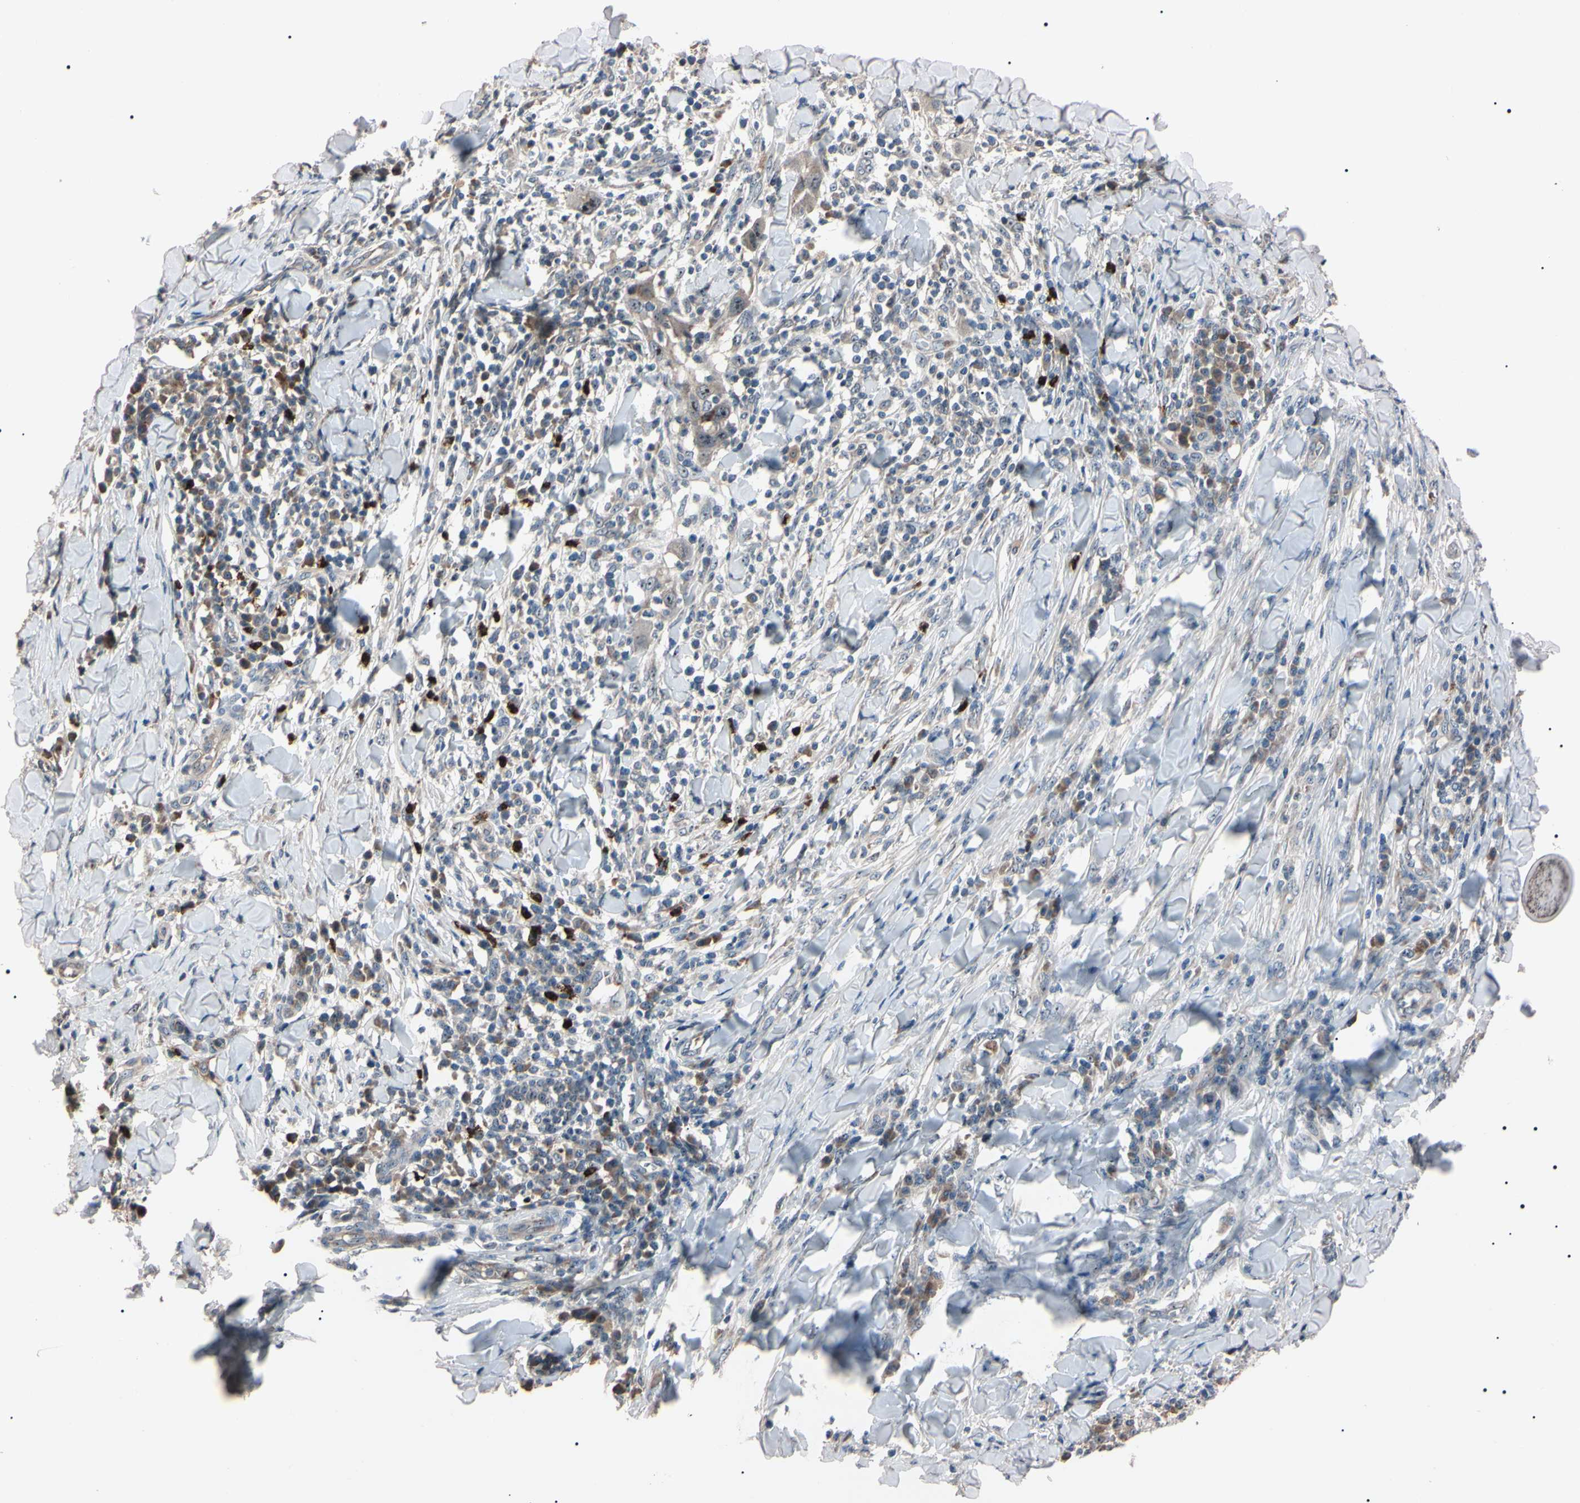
{"staining": {"intensity": "moderate", "quantity": ">75%", "location": "cytoplasmic/membranous"}, "tissue": "skin cancer", "cell_type": "Tumor cells", "image_type": "cancer", "snomed": [{"axis": "morphology", "description": "Squamous cell carcinoma, NOS"}, {"axis": "topography", "description": "Skin"}], "caption": "Squamous cell carcinoma (skin) was stained to show a protein in brown. There is medium levels of moderate cytoplasmic/membranous positivity in about >75% of tumor cells.", "gene": "TRAF5", "patient": {"sex": "male", "age": 24}}